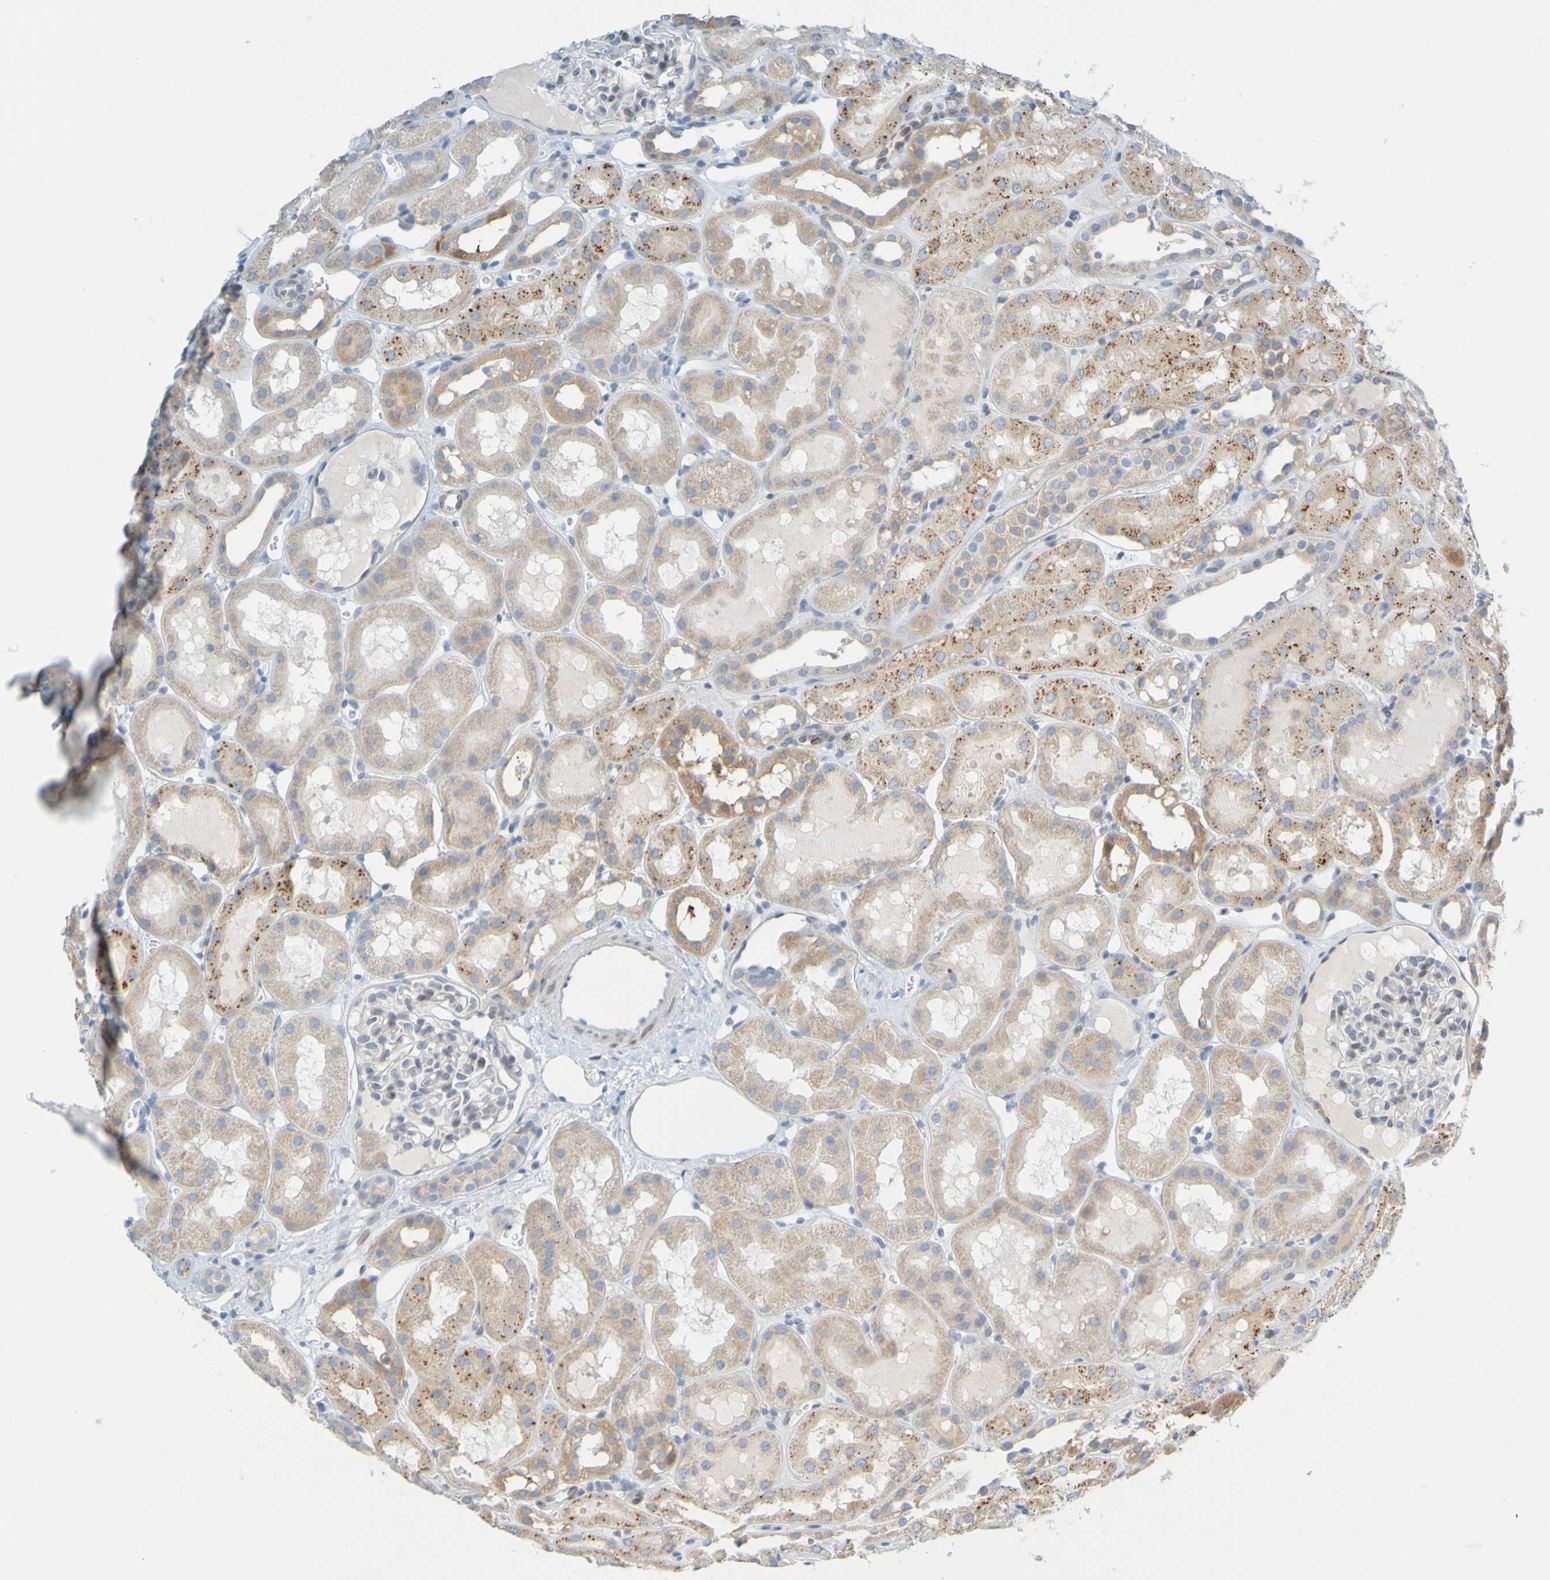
{"staining": {"intensity": "negative", "quantity": "none", "location": "none"}, "tissue": "kidney", "cell_type": "Cells in glomeruli", "image_type": "normal", "snomed": [{"axis": "morphology", "description": "Normal tissue, NOS"}, {"axis": "topography", "description": "Kidney"}, {"axis": "topography", "description": "Urinary bladder"}], "caption": "The micrograph exhibits no significant positivity in cells in glomeruli of kidney. (DAB immunohistochemistry (IHC) with hematoxylin counter stain).", "gene": "MAG", "patient": {"sex": "male", "age": 16}}